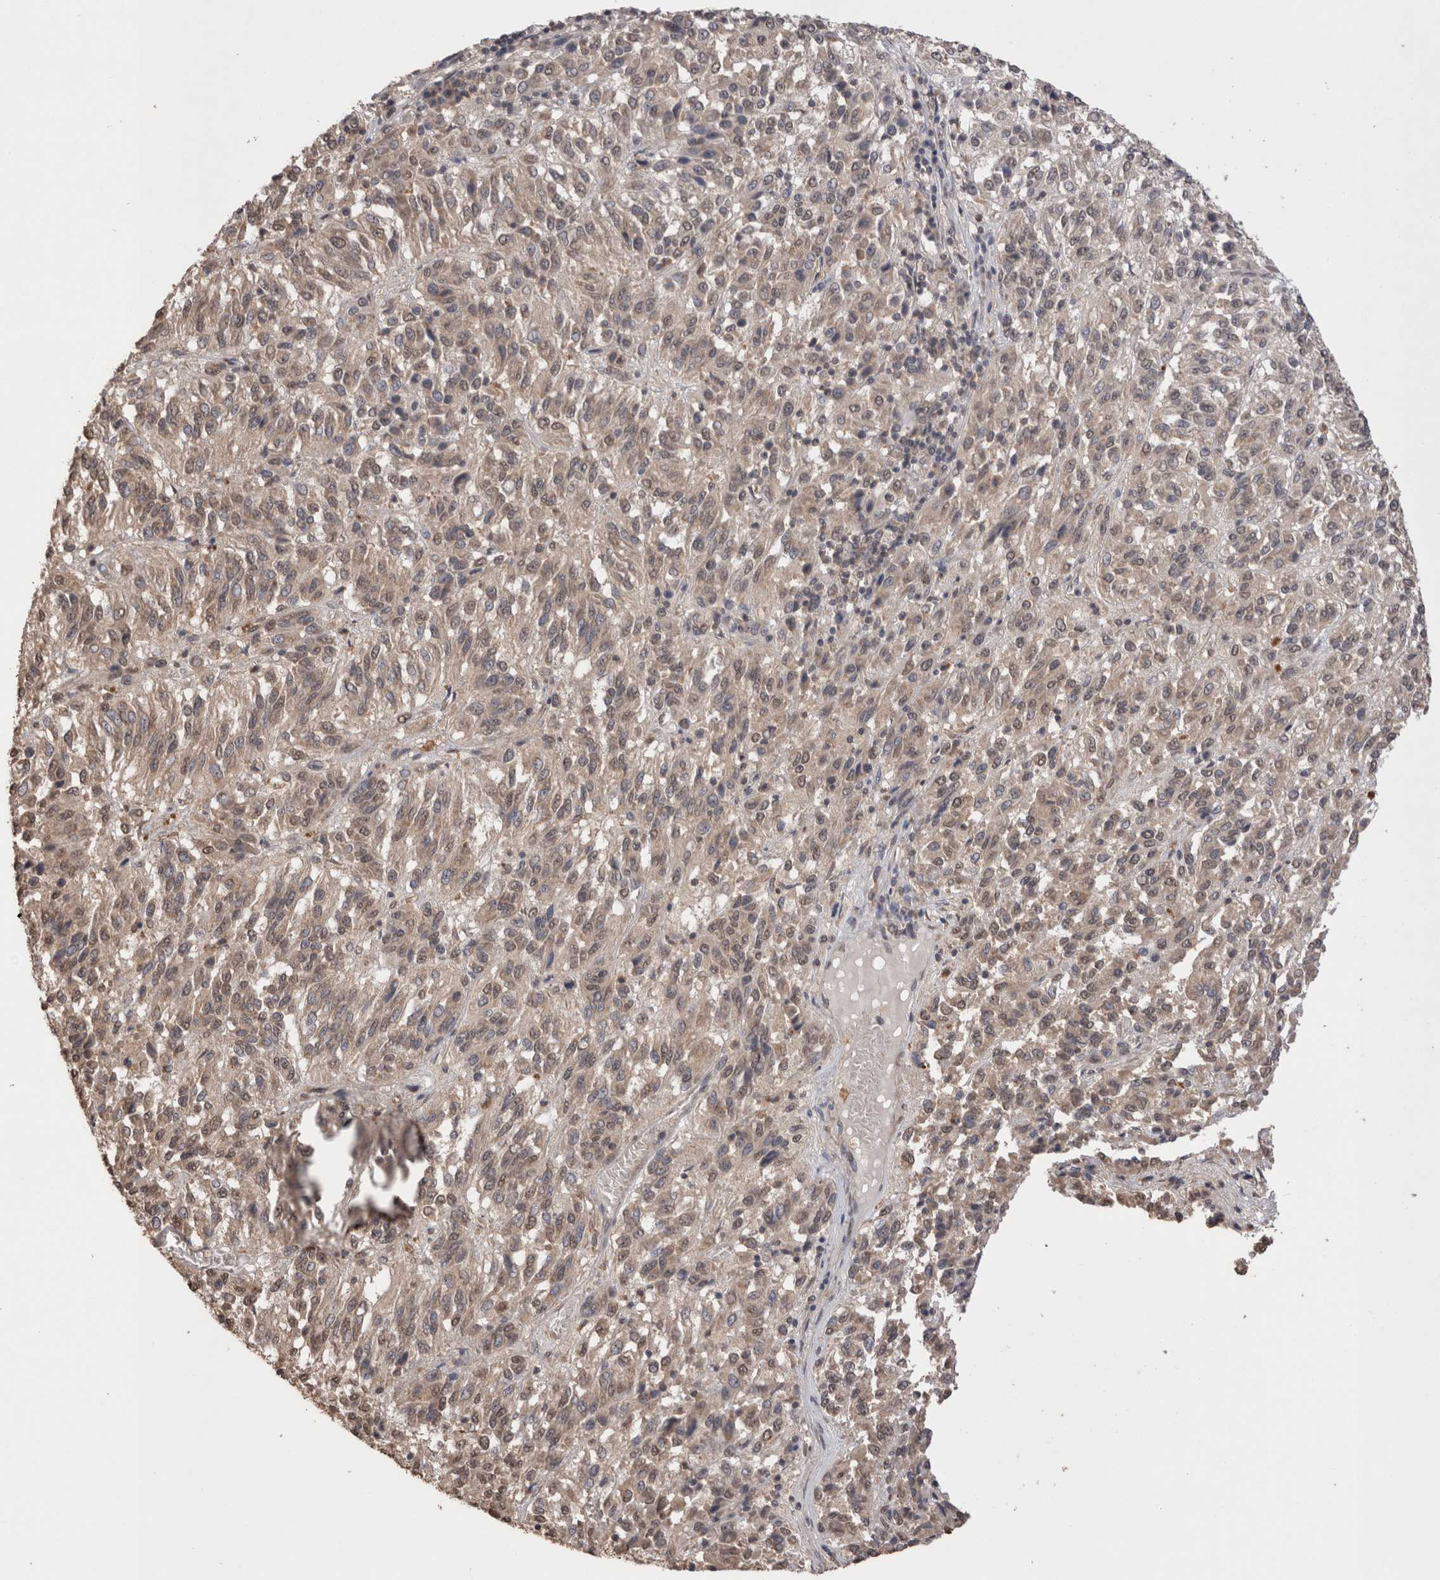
{"staining": {"intensity": "weak", "quantity": ">75%", "location": "cytoplasmic/membranous,nuclear"}, "tissue": "melanoma", "cell_type": "Tumor cells", "image_type": "cancer", "snomed": [{"axis": "morphology", "description": "Malignant melanoma, Metastatic site"}, {"axis": "topography", "description": "Lung"}], "caption": "Malignant melanoma (metastatic site) stained for a protein (brown) exhibits weak cytoplasmic/membranous and nuclear positive positivity in approximately >75% of tumor cells.", "gene": "GRK5", "patient": {"sex": "male", "age": 64}}